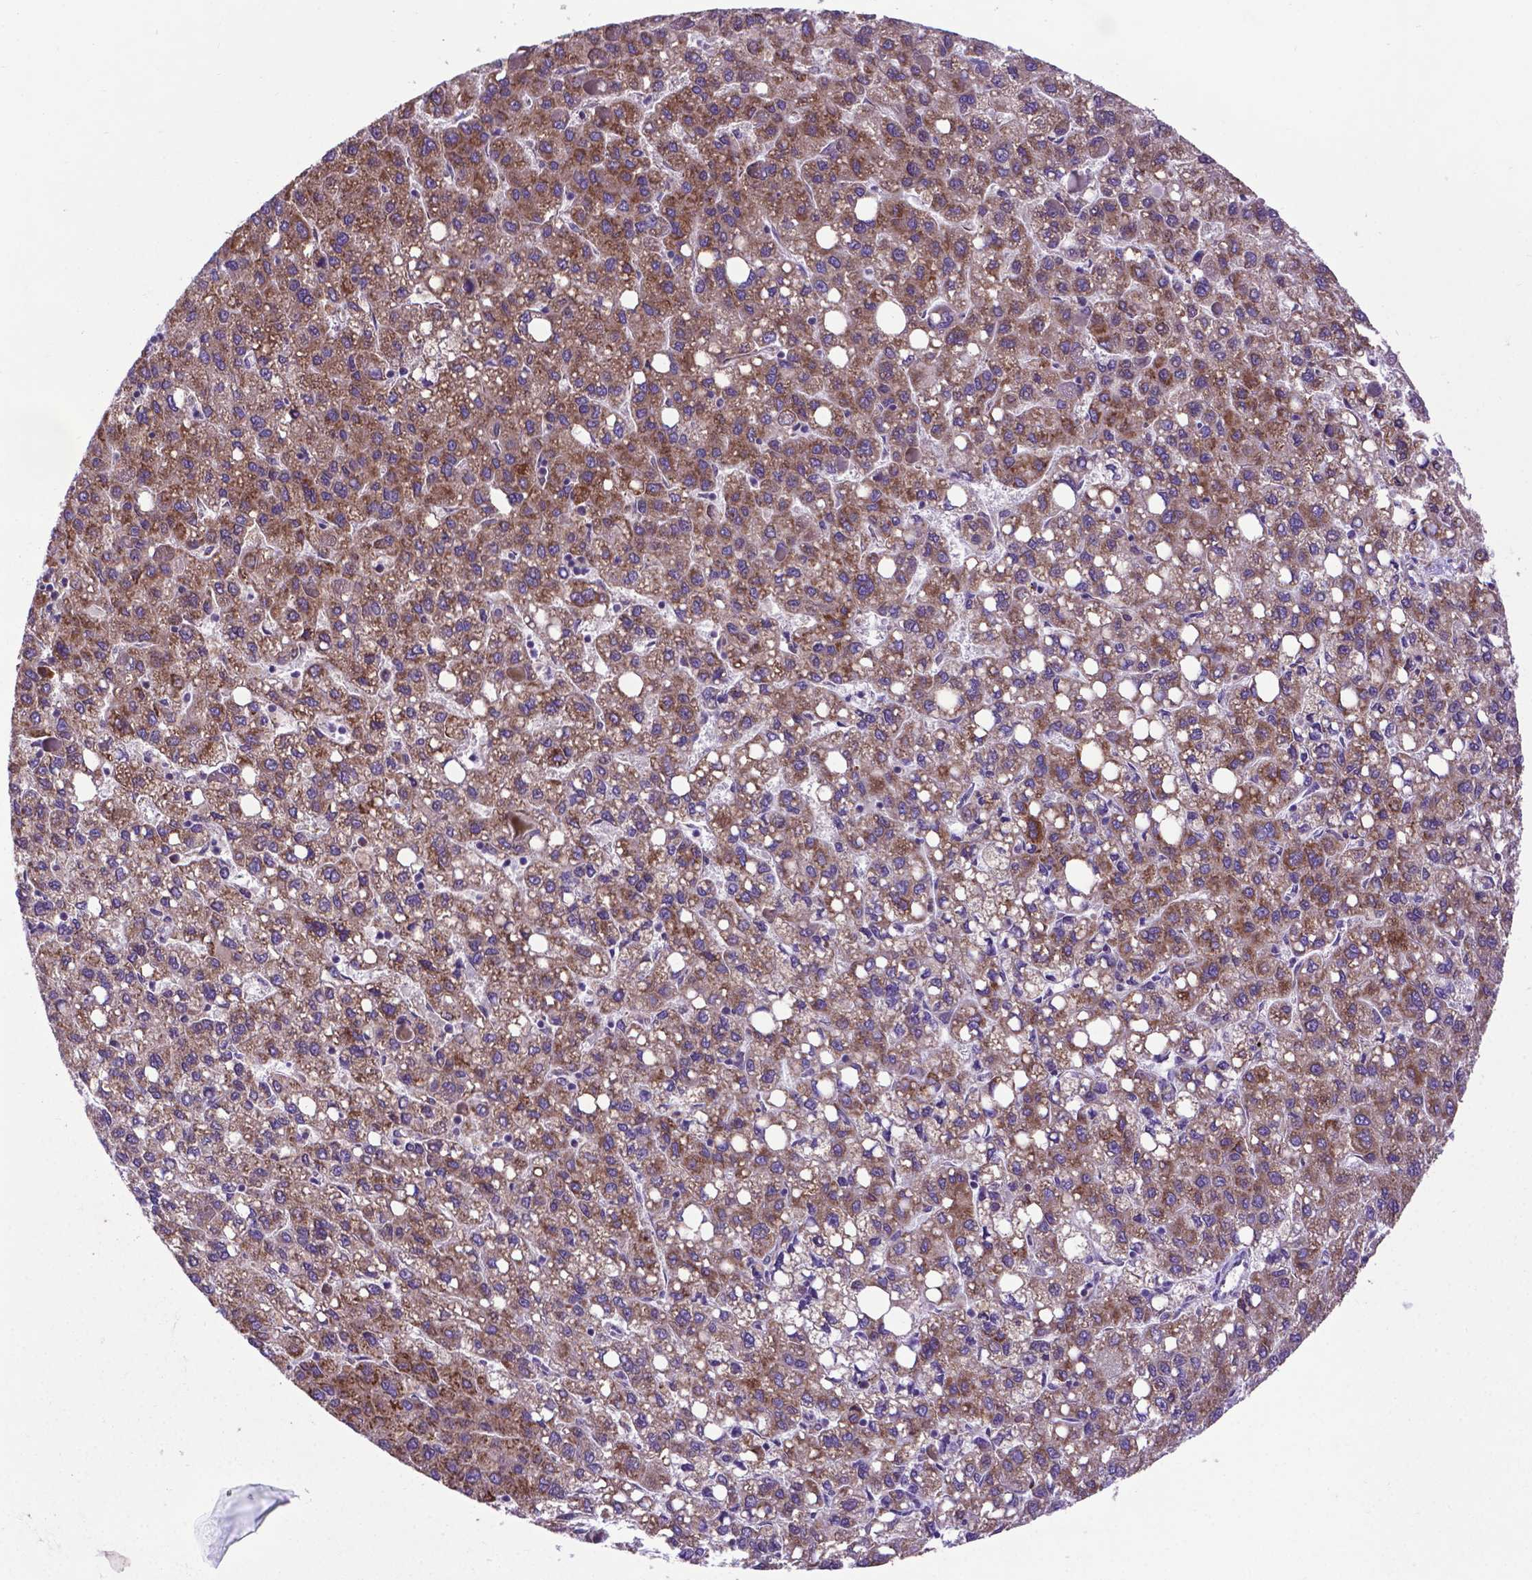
{"staining": {"intensity": "moderate", "quantity": ">75%", "location": "cytoplasmic/membranous"}, "tissue": "liver cancer", "cell_type": "Tumor cells", "image_type": "cancer", "snomed": [{"axis": "morphology", "description": "Carcinoma, Hepatocellular, NOS"}, {"axis": "topography", "description": "Liver"}], "caption": "The histopathology image displays immunohistochemical staining of liver cancer (hepatocellular carcinoma). There is moderate cytoplasmic/membranous positivity is appreciated in about >75% of tumor cells. (DAB IHC, brown staining for protein, blue staining for nuclei).", "gene": "WDR83OS", "patient": {"sex": "female", "age": 82}}